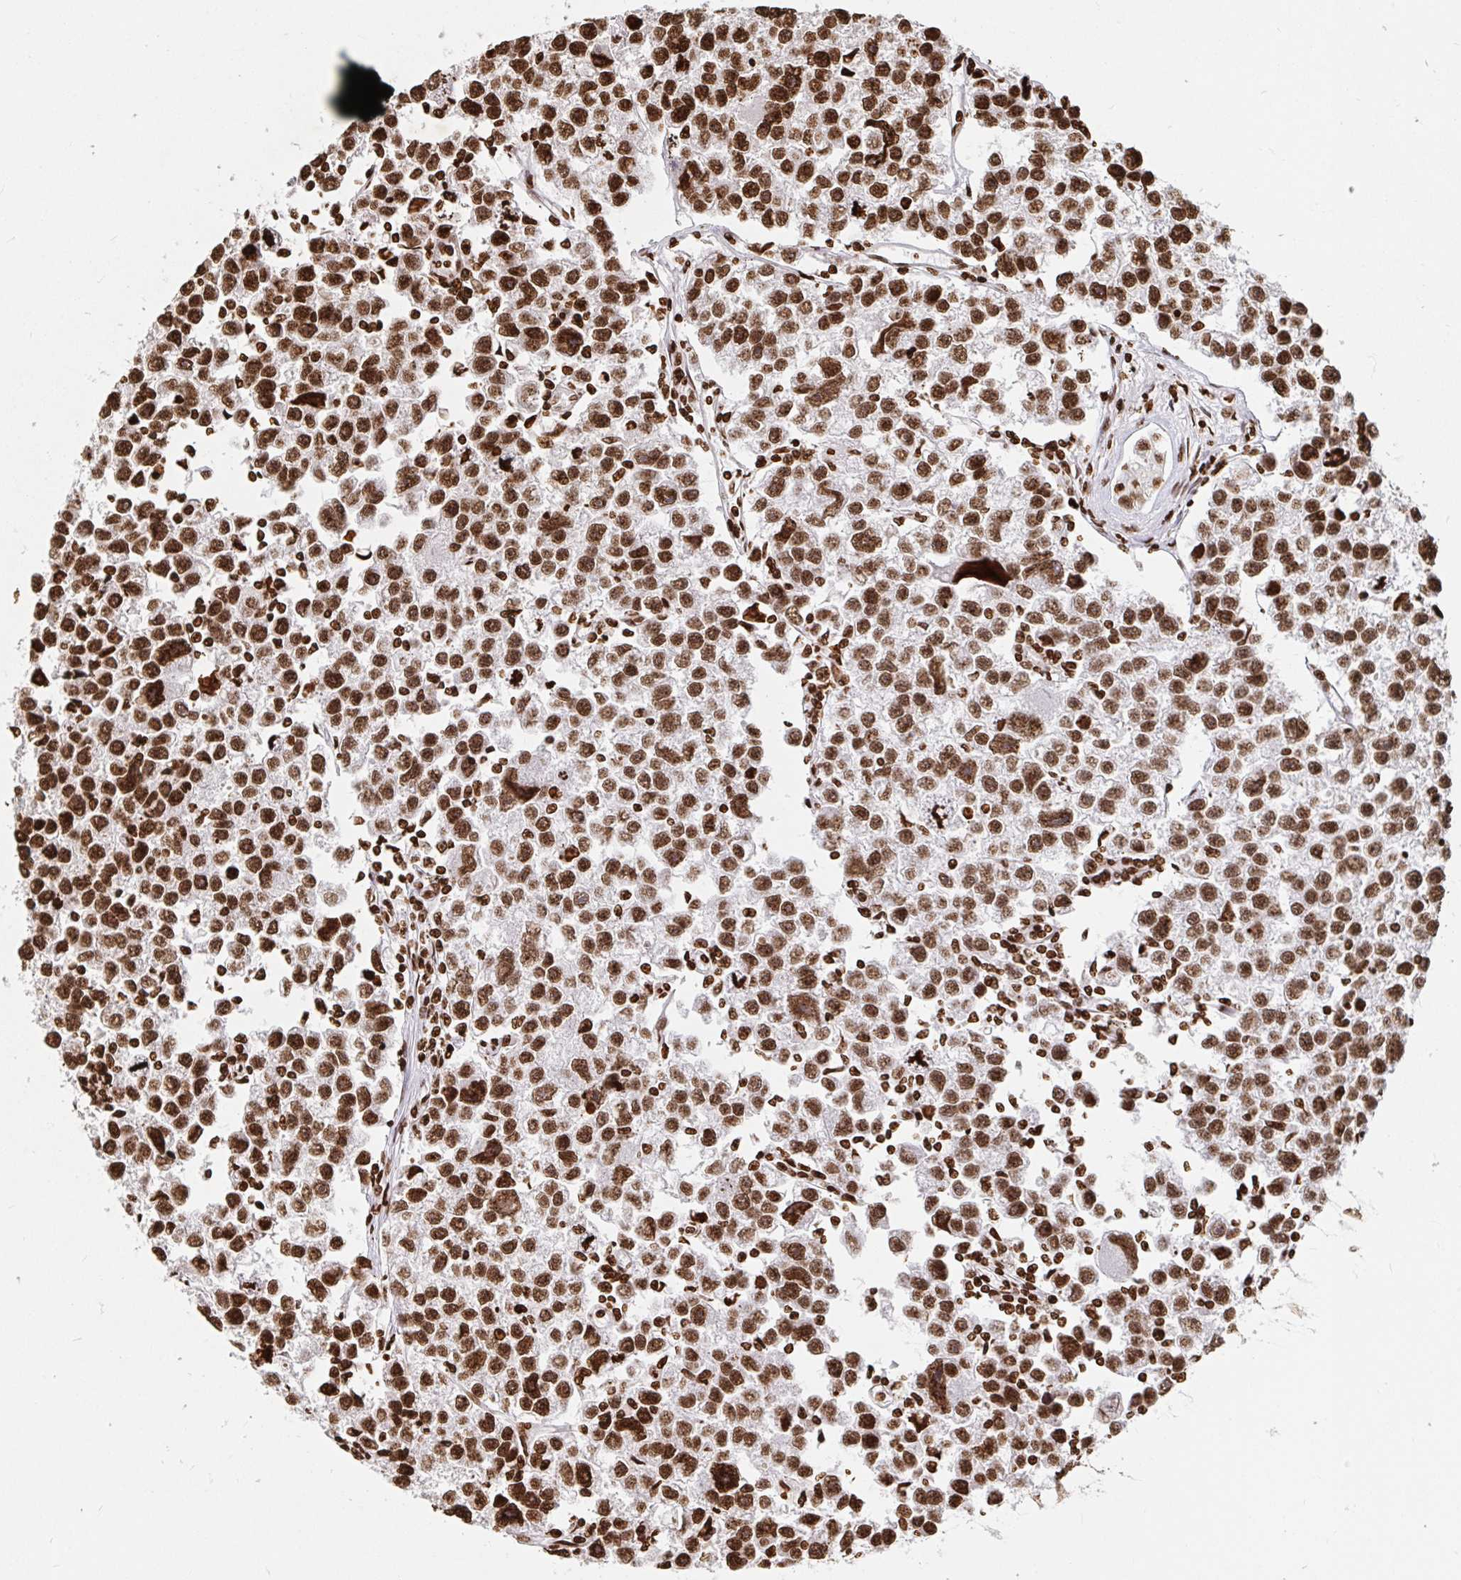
{"staining": {"intensity": "strong", "quantity": ">75%", "location": "nuclear"}, "tissue": "testis cancer", "cell_type": "Tumor cells", "image_type": "cancer", "snomed": [{"axis": "morphology", "description": "Seminoma, NOS"}, {"axis": "topography", "description": "Testis"}], "caption": "Immunohistochemical staining of human testis cancer exhibits high levels of strong nuclear staining in about >75% of tumor cells.", "gene": "H2BC5", "patient": {"sex": "male", "age": 26}}